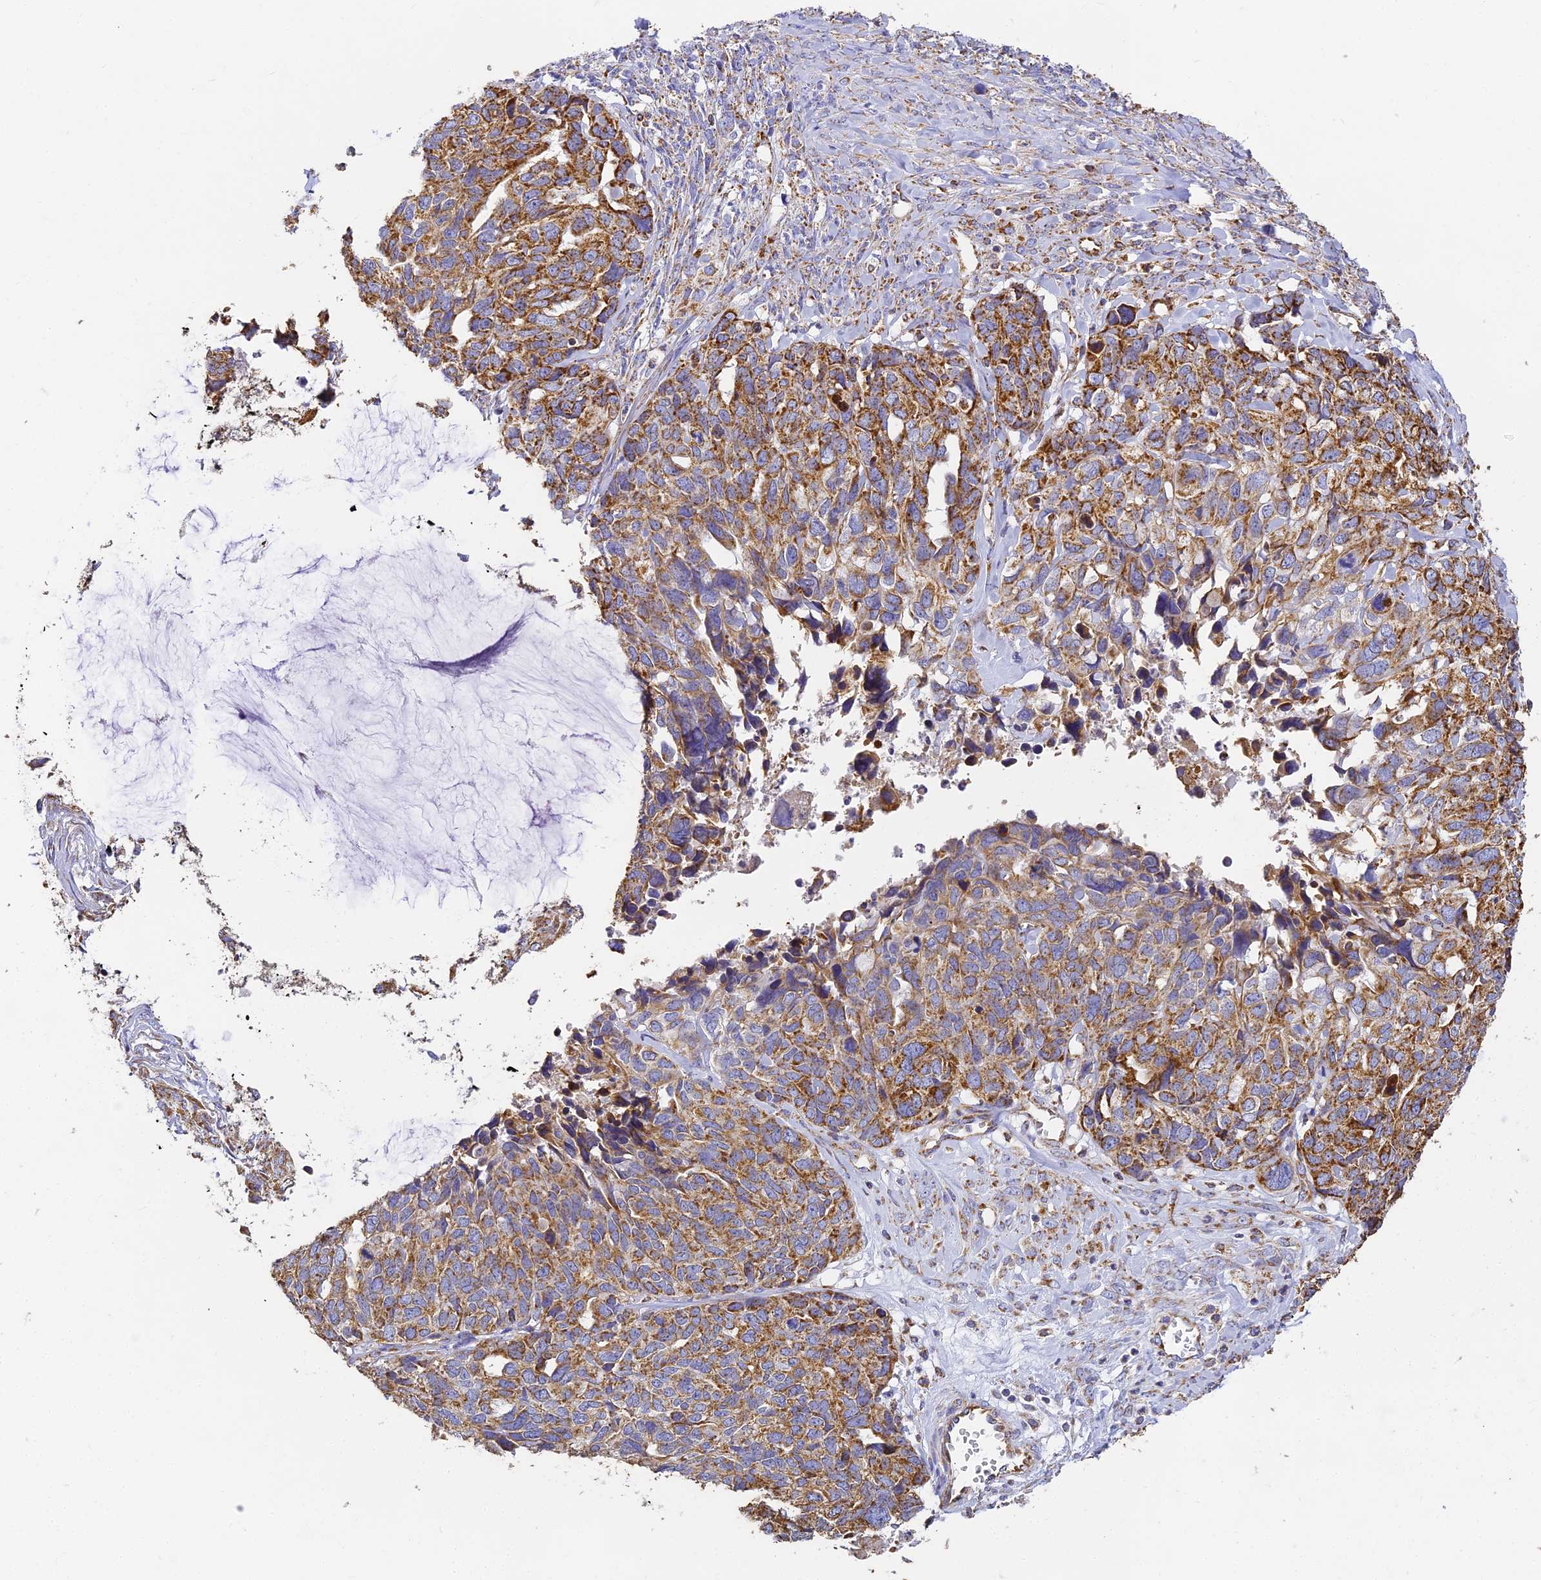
{"staining": {"intensity": "moderate", "quantity": ">75%", "location": "cytoplasmic/membranous"}, "tissue": "ovarian cancer", "cell_type": "Tumor cells", "image_type": "cancer", "snomed": [{"axis": "morphology", "description": "Cystadenocarcinoma, serous, NOS"}, {"axis": "topography", "description": "Ovary"}], "caption": "Moderate cytoplasmic/membranous staining for a protein is identified in about >75% of tumor cells of ovarian cancer using IHC.", "gene": "COX6C", "patient": {"sex": "female", "age": 79}}